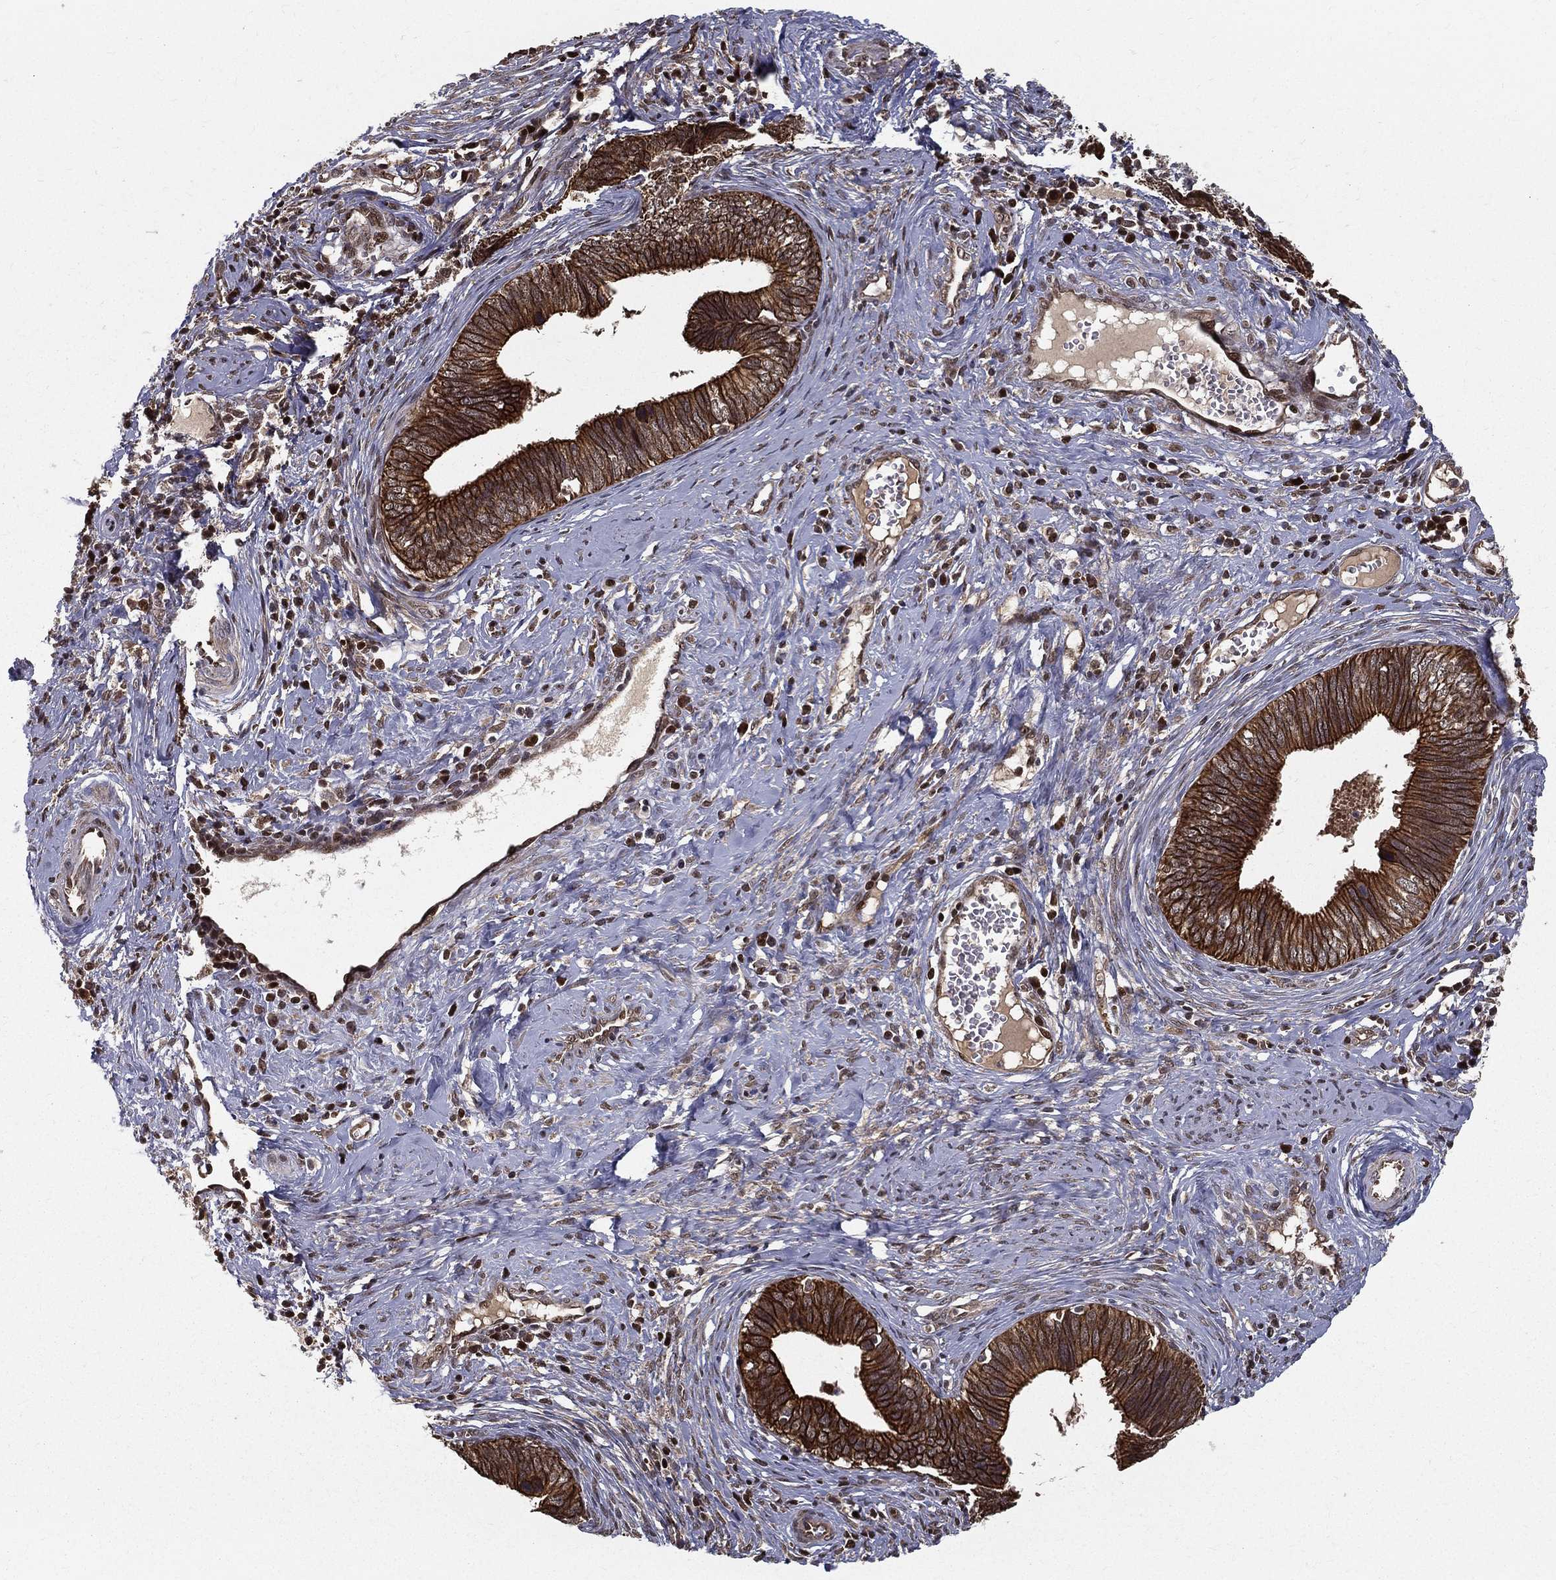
{"staining": {"intensity": "strong", "quantity": ">75%", "location": "cytoplasmic/membranous"}, "tissue": "cervical cancer", "cell_type": "Tumor cells", "image_type": "cancer", "snomed": [{"axis": "morphology", "description": "Adenocarcinoma, NOS"}, {"axis": "topography", "description": "Cervix"}], "caption": "This micrograph shows immunohistochemistry (IHC) staining of human cervical cancer (adenocarcinoma), with high strong cytoplasmic/membranous staining in approximately >75% of tumor cells.", "gene": "SLC6A6", "patient": {"sex": "female", "age": 42}}